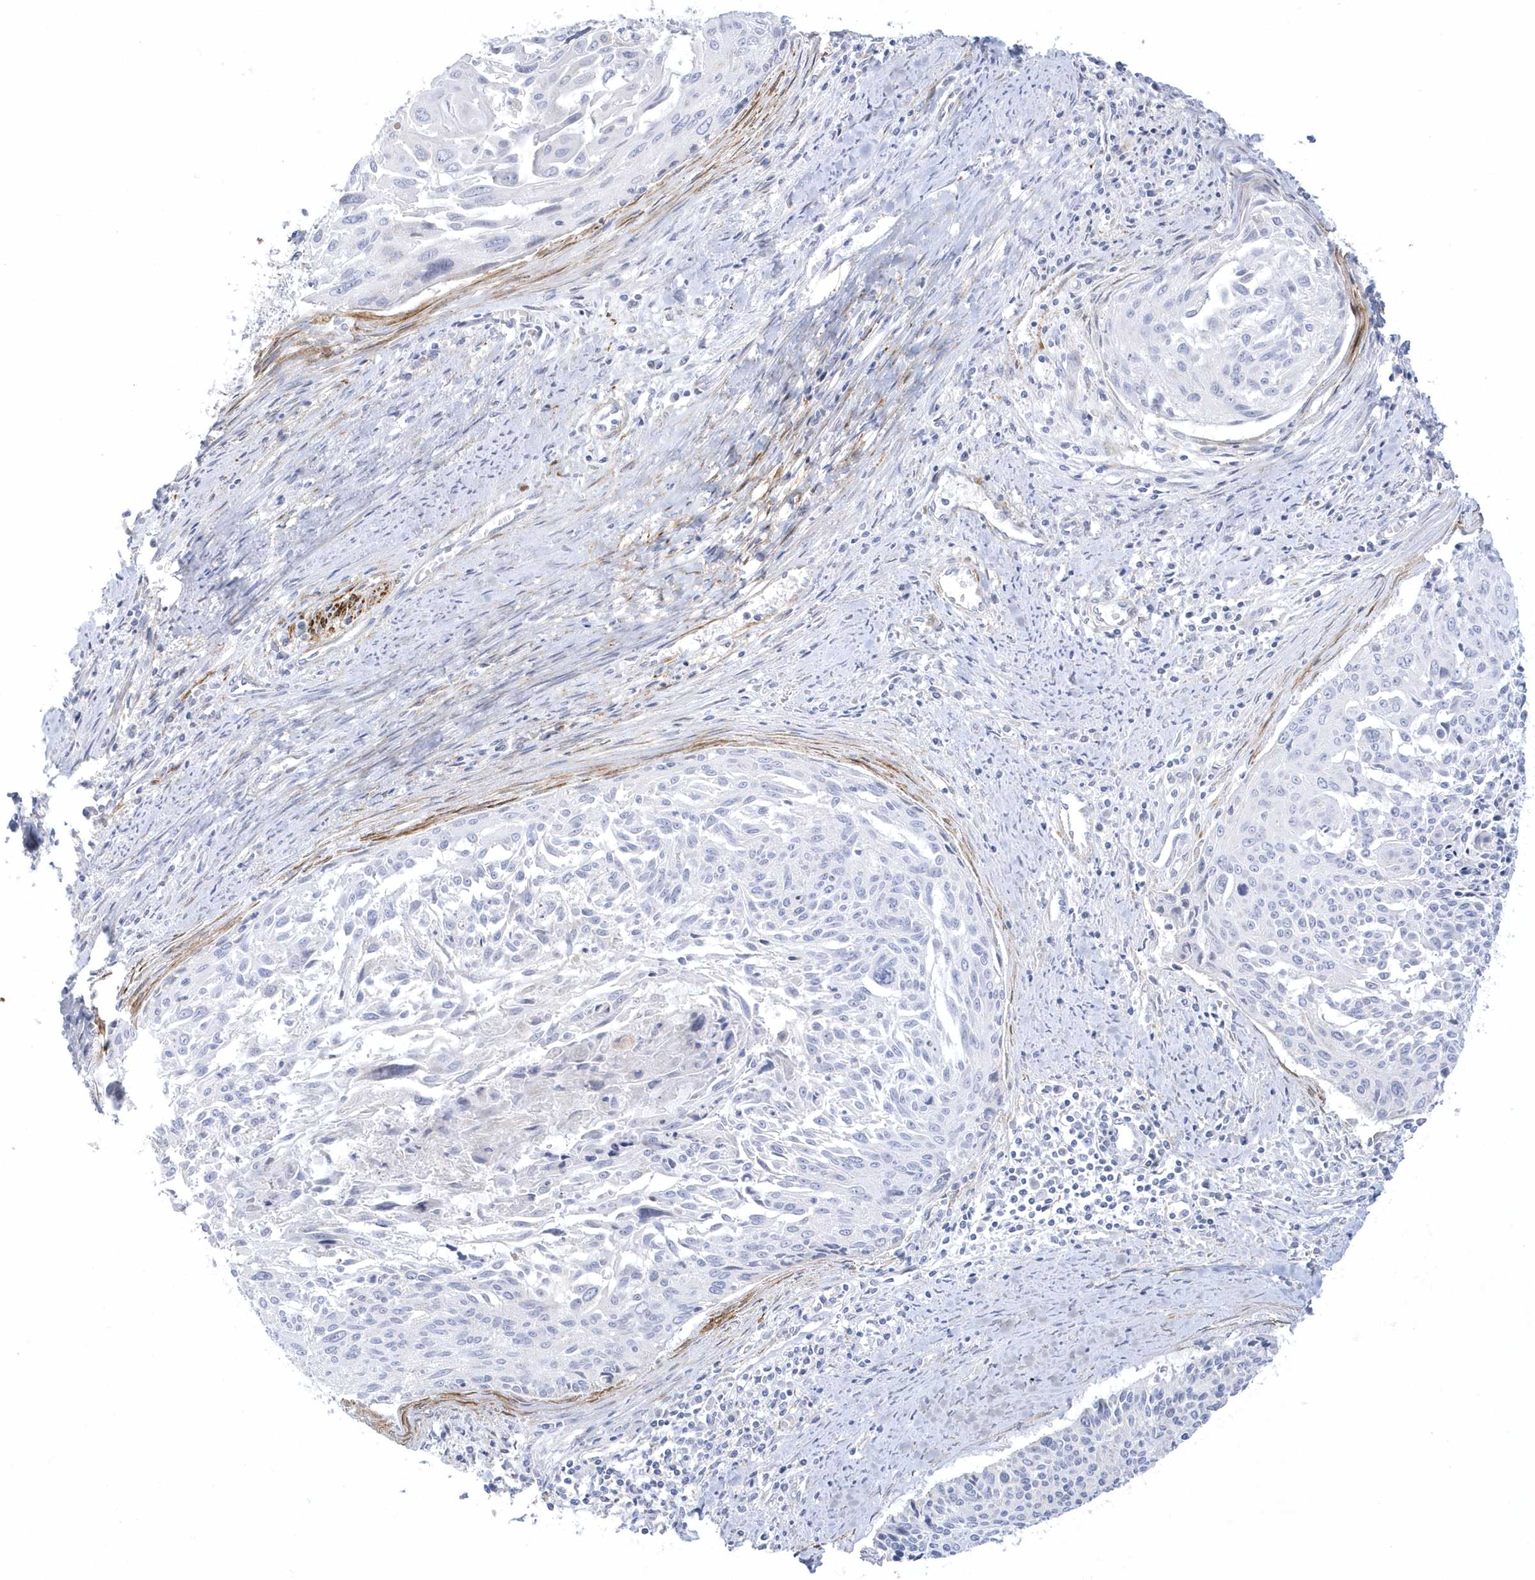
{"staining": {"intensity": "negative", "quantity": "none", "location": "none"}, "tissue": "cervical cancer", "cell_type": "Tumor cells", "image_type": "cancer", "snomed": [{"axis": "morphology", "description": "Squamous cell carcinoma, NOS"}, {"axis": "topography", "description": "Cervix"}], "caption": "The micrograph exhibits no staining of tumor cells in cervical cancer (squamous cell carcinoma).", "gene": "WDR27", "patient": {"sex": "female", "age": 55}}